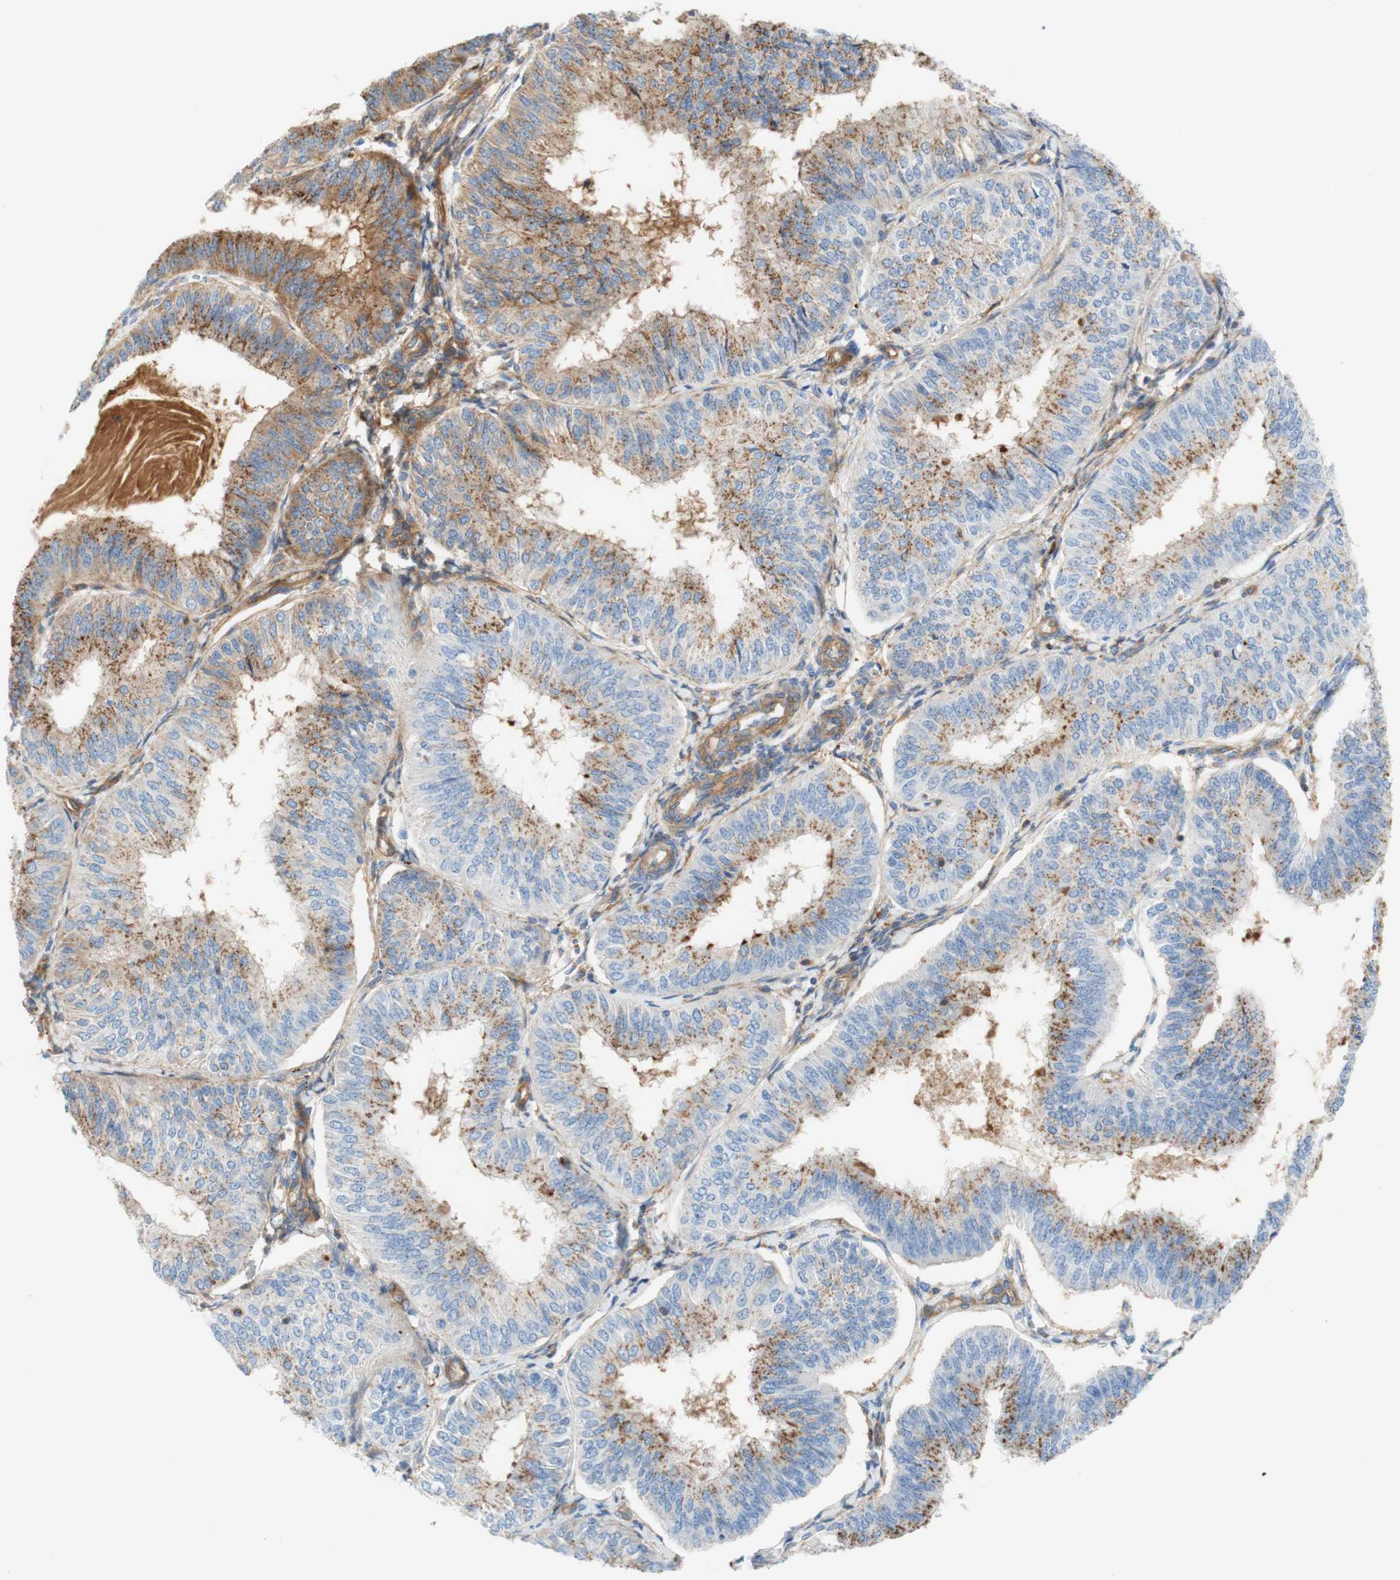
{"staining": {"intensity": "weak", "quantity": "25%-75%", "location": "cytoplasmic/membranous"}, "tissue": "endometrial cancer", "cell_type": "Tumor cells", "image_type": "cancer", "snomed": [{"axis": "morphology", "description": "Adenocarcinoma, NOS"}, {"axis": "topography", "description": "Endometrium"}], "caption": "Endometrial cancer was stained to show a protein in brown. There is low levels of weak cytoplasmic/membranous expression in about 25%-75% of tumor cells.", "gene": "STOM", "patient": {"sex": "female", "age": 58}}